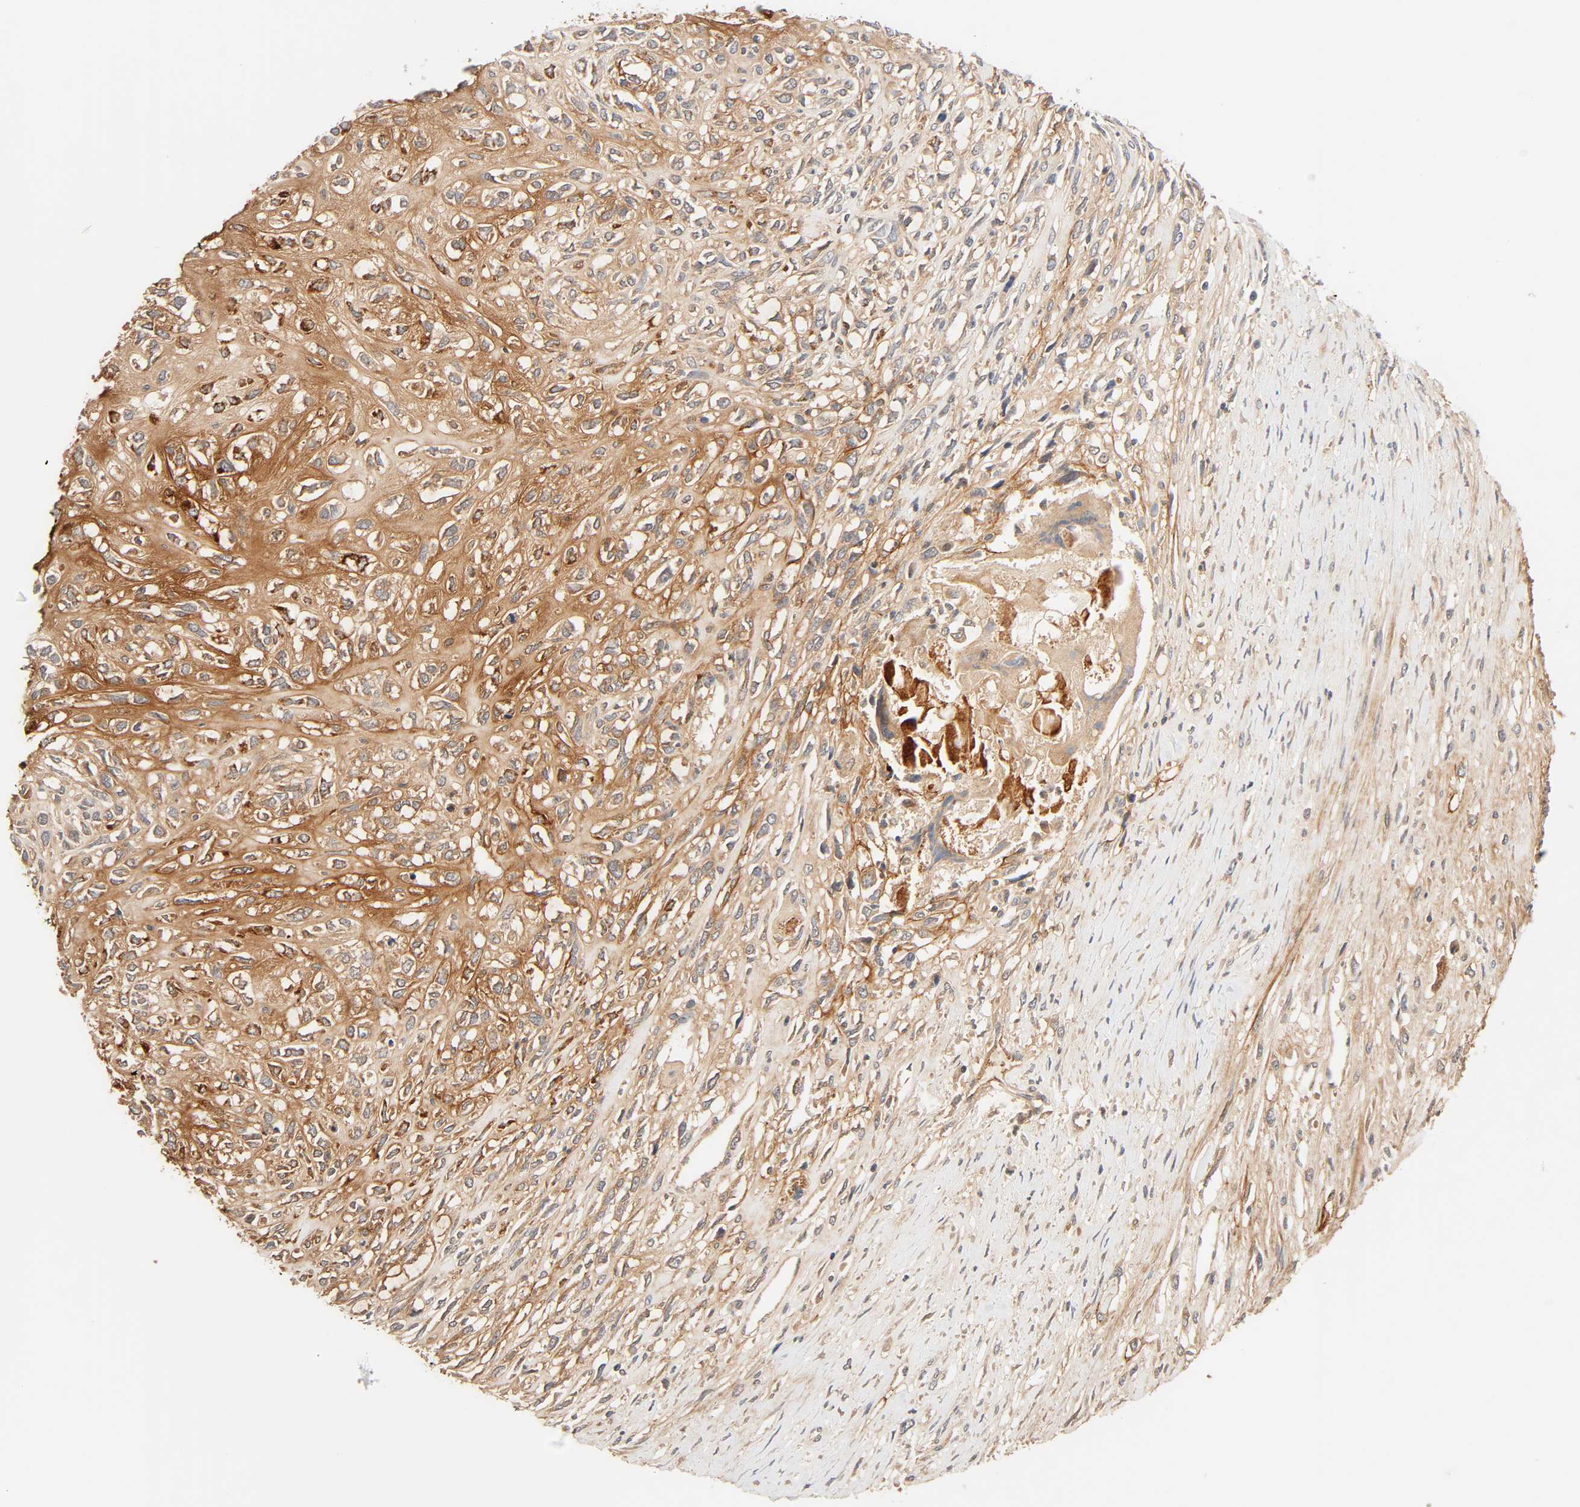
{"staining": {"intensity": "strong", "quantity": ">75%", "location": "cytoplasmic/membranous"}, "tissue": "head and neck cancer", "cell_type": "Tumor cells", "image_type": "cancer", "snomed": [{"axis": "morphology", "description": "Necrosis, NOS"}, {"axis": "morphology", "description": "Neoplasm, malignant, NOS"}, {"axis": "topography", "description": "Salivary gland"}, {"axis": "topography", "description": "Head-Neck"}], "caption": "A high amount of strong cytoplasmic/membranous positivity is identified in approximately >75% of tumor cells in malignant neoplasm (head and neck) tissue.", "gene": "CACNA1G", "patient": {"sex": "male", "age": 43}}